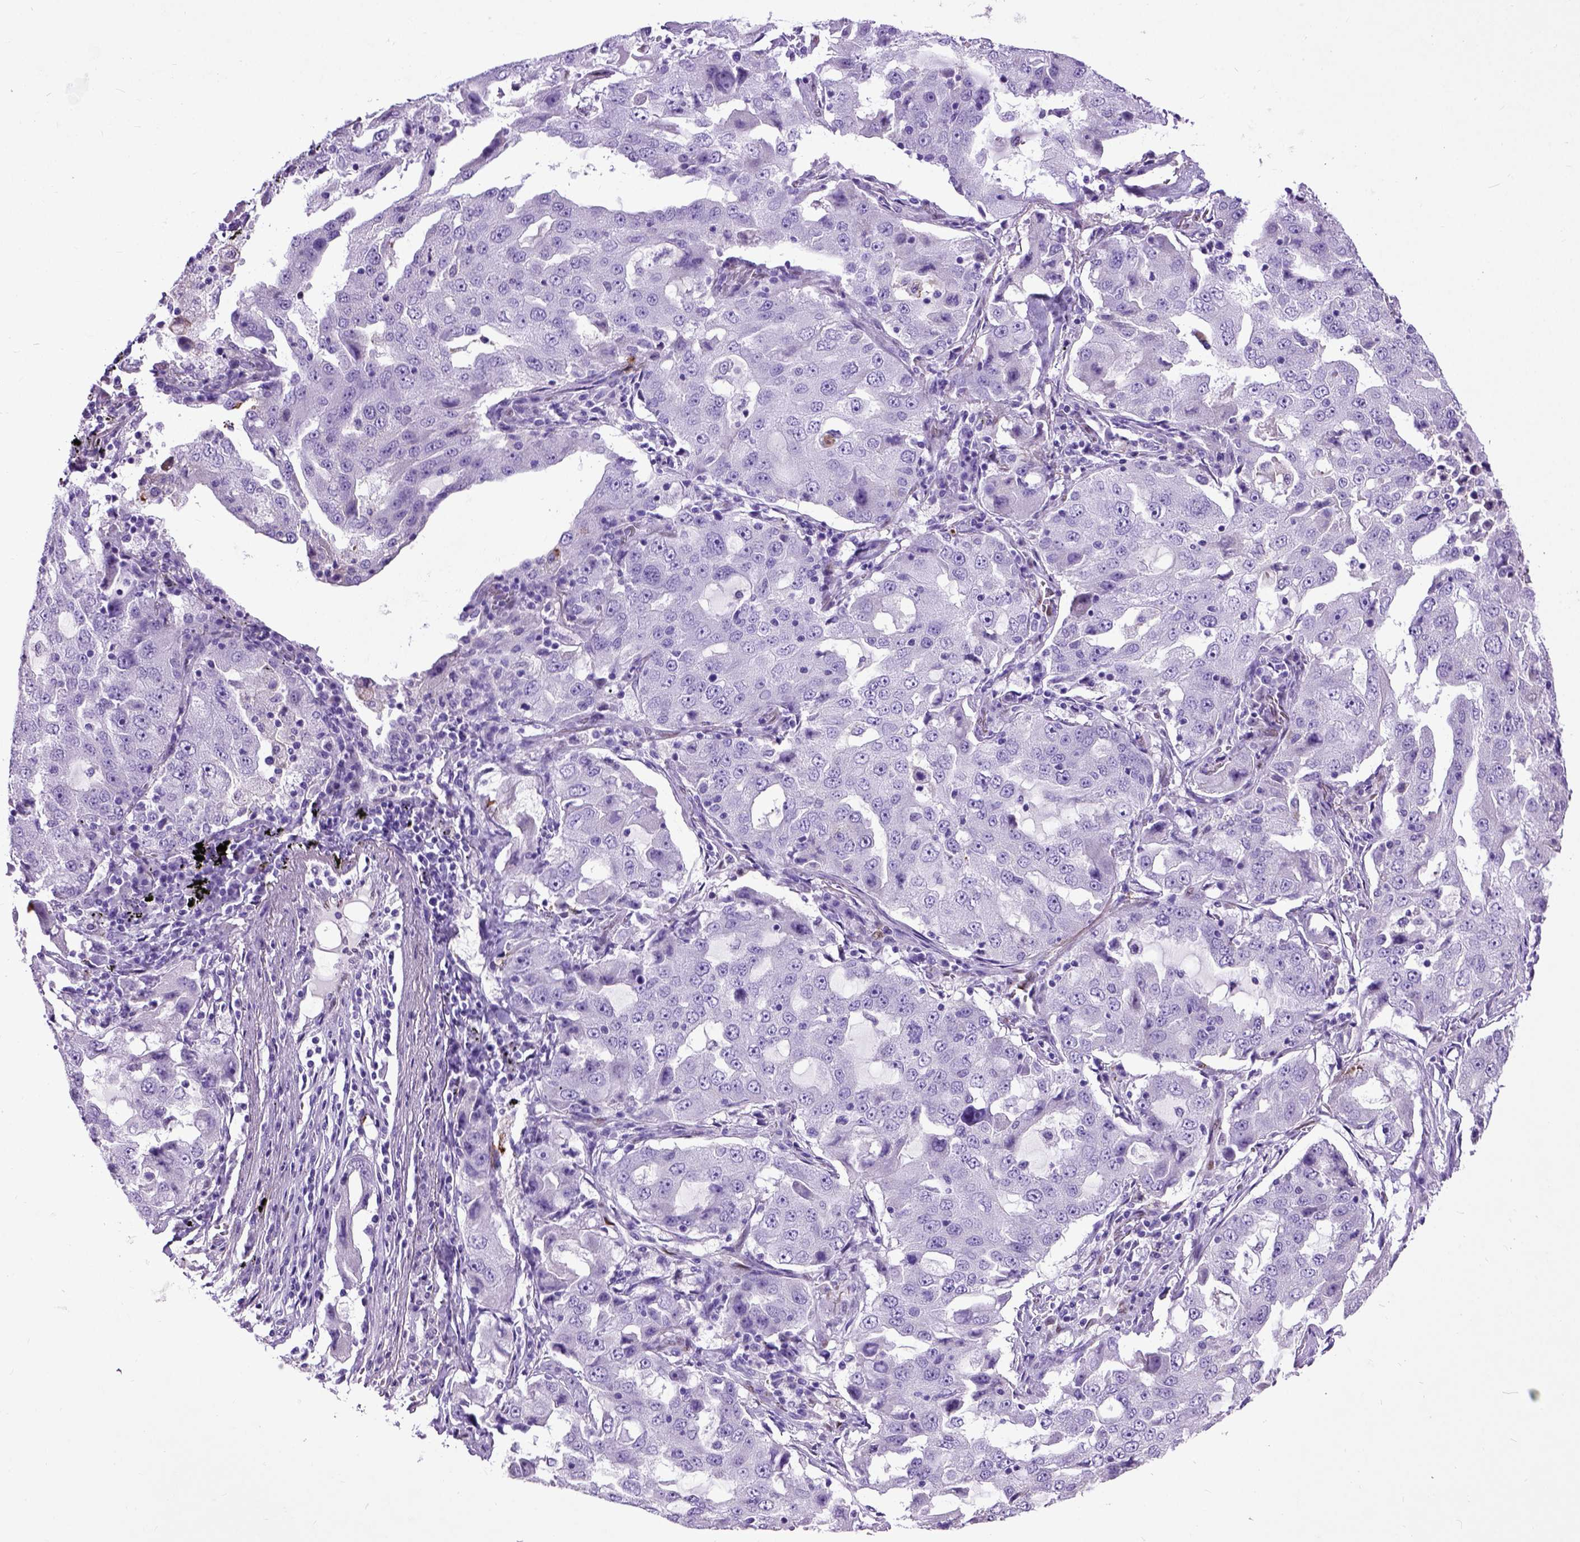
{"staining": {"intensity": "negative", "quantity": "none", "location": "none"}, "tissue": "lung cancer", "cell_type": "Tumor cells", "image_type": "cancer", "snomed": [{"axis": "morphology", "description": "Adenocarcinoma, NOS"}, {"axis": "topography", "description": "Lung"}], "caption": "Immunohistochemical staining of adenocarcinoma (lung) shows no significant positivity in tumor cells.", "gene": "ADAMTS8", "patient": {"sex": "female", "age": 61}}